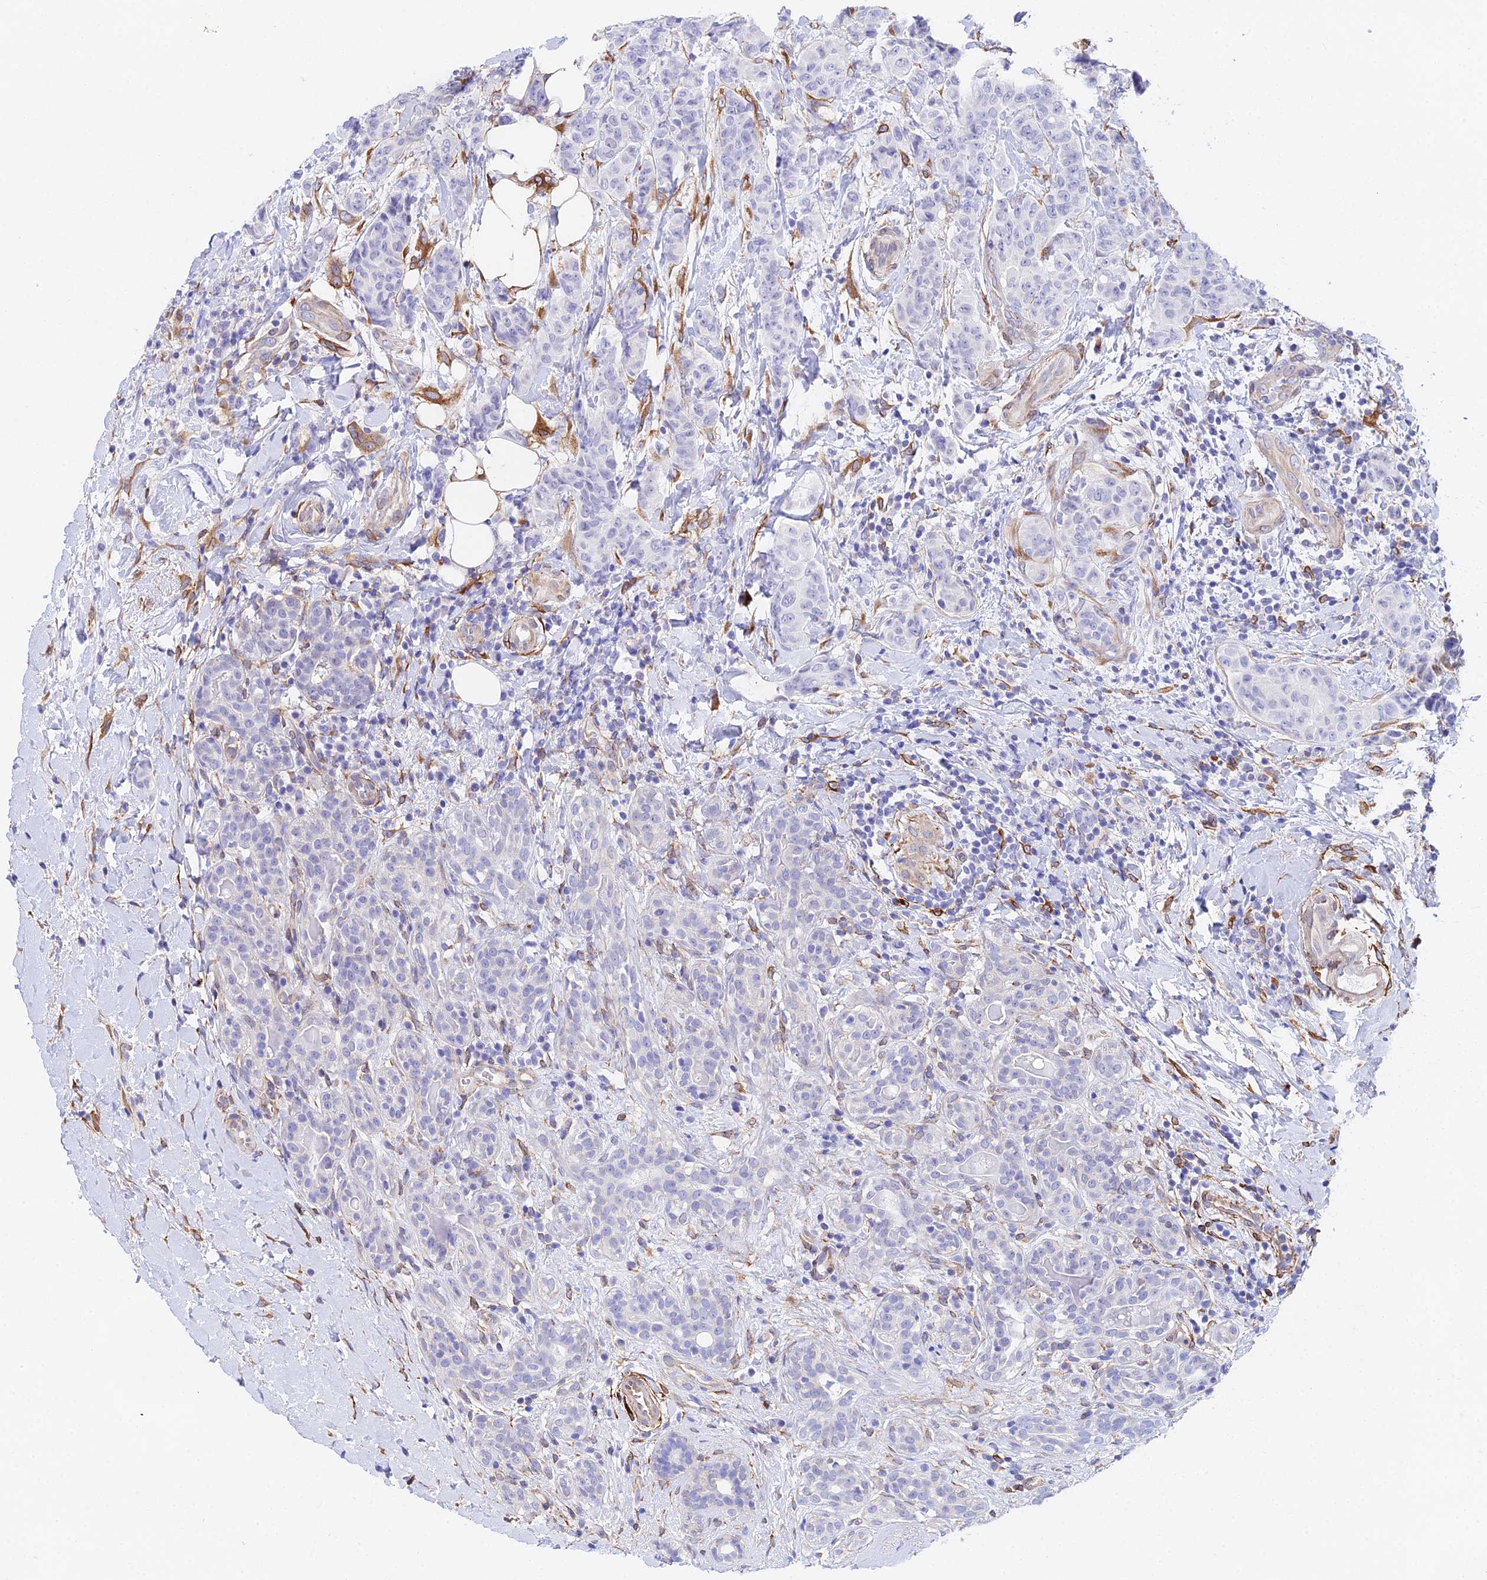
{"staining": {"intensity": "negative", "quantity": "none", "location": "none"}, "tissue": "breast cancer", "cell_type": "Tumor cells", "image_type": "cancer", "snomed": [{"axis": "morphology", "description": "Duct carcinoma"}, {"axis": "topography", "description": "Breast"}], "caption": "There is no significant positivity in tumor cells of breast intraductal carcinoma.", "gene": "MXRA7", "patient": {"sex": "female", "age": 40}}